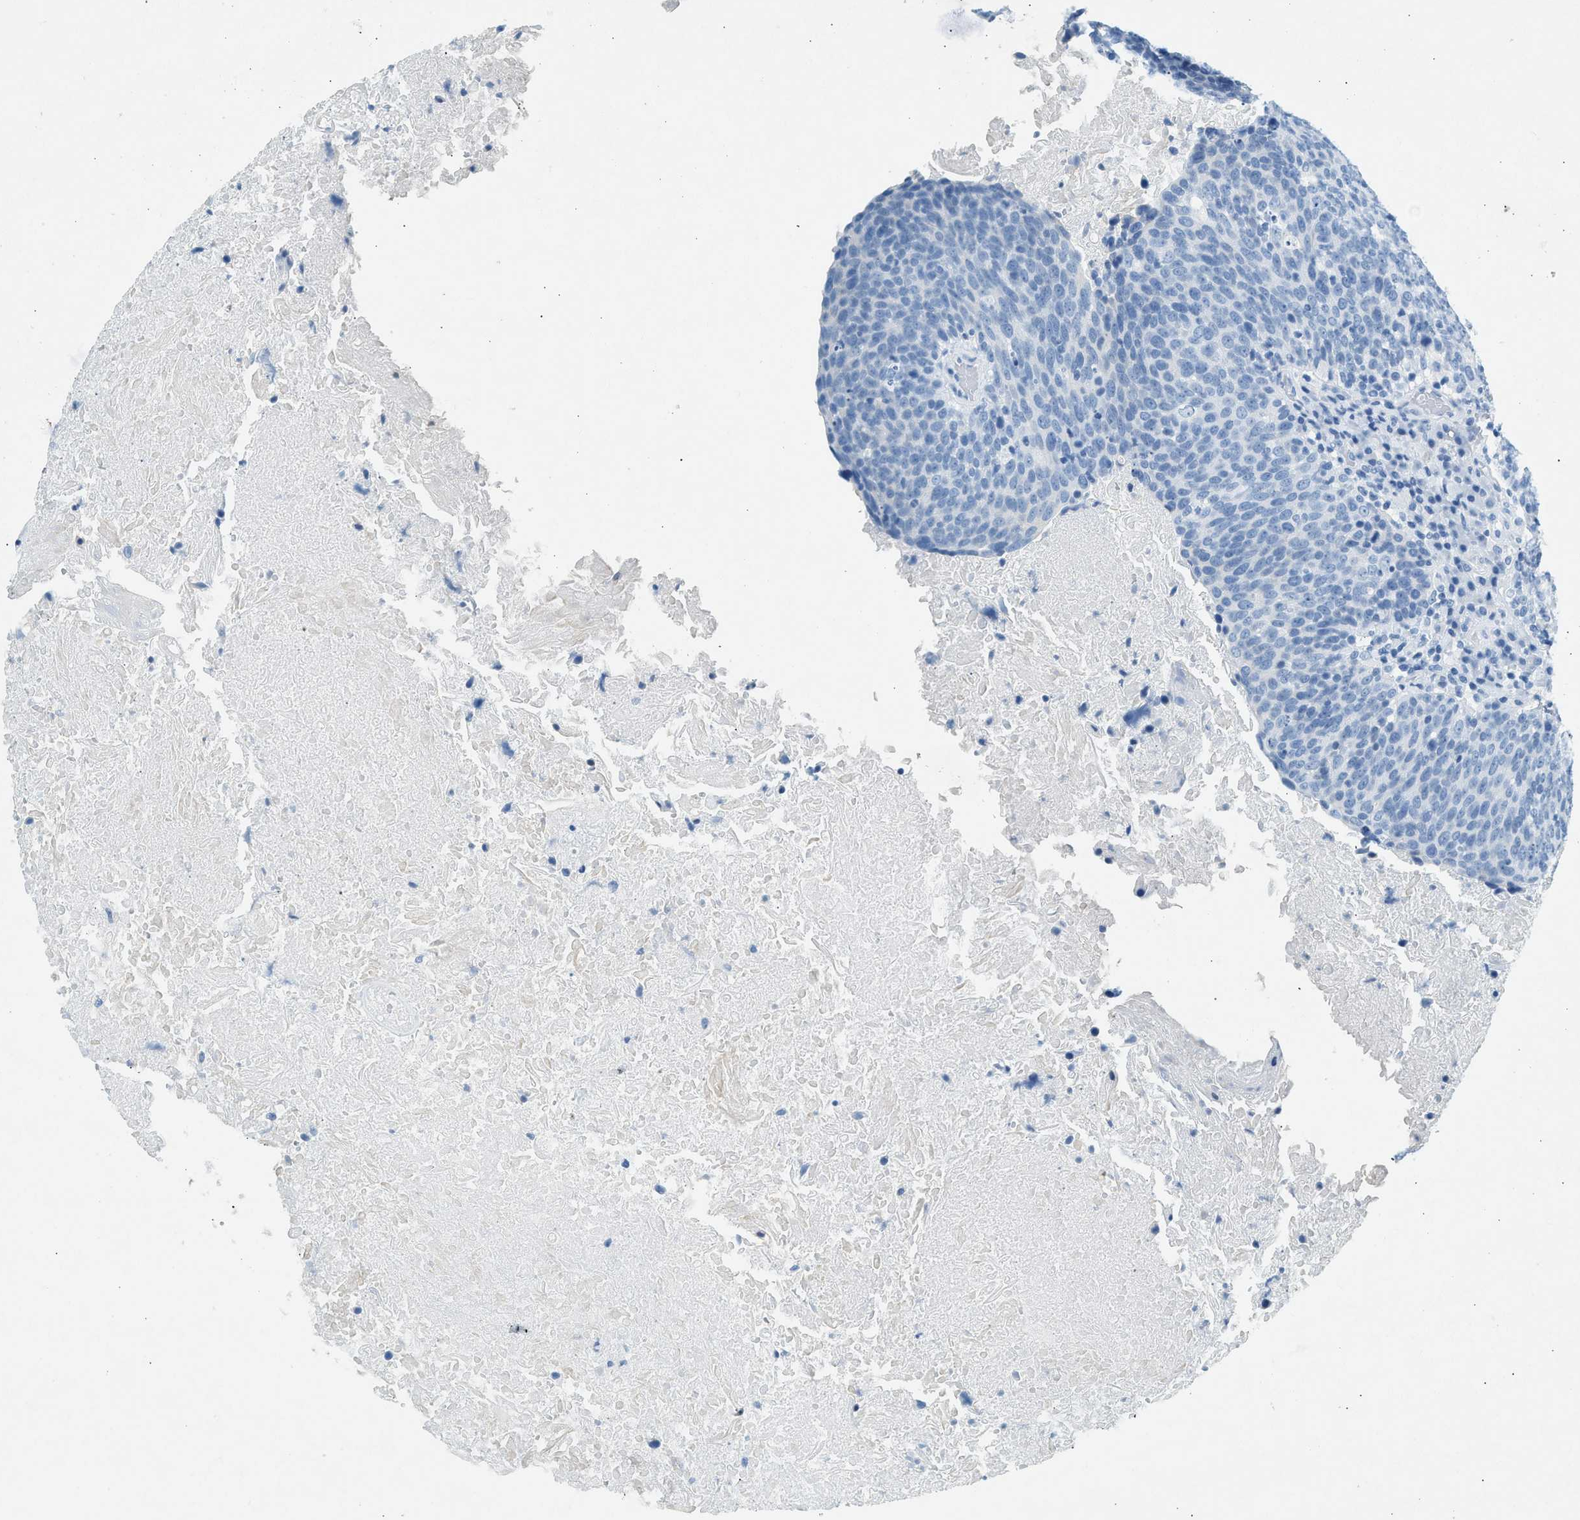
{"staining": {"intensity": "negative", "quantity": "none", "location": "none"}, "tissue": "head and neck cancer", "cell_type": "Tumor cells", "image_type": "cancer", "snomed": [{"axis": "morphology", "description": "Squamous cell carcinoma, NOS"}, {"axis": "morphology", "description": "Squamous cell carcinoma, metastatic, NOS"}, {"axis": "topography", "description": "Lymph node"}, {"axis": "topography", "description": "Head-Neck"}], "caption": "Immunohistochemical staining of human head and neck cancer demonstrates no significant staining in tumor cells.", "gene": "HHATL", "patient": {"sex": "male", "age": 62}}